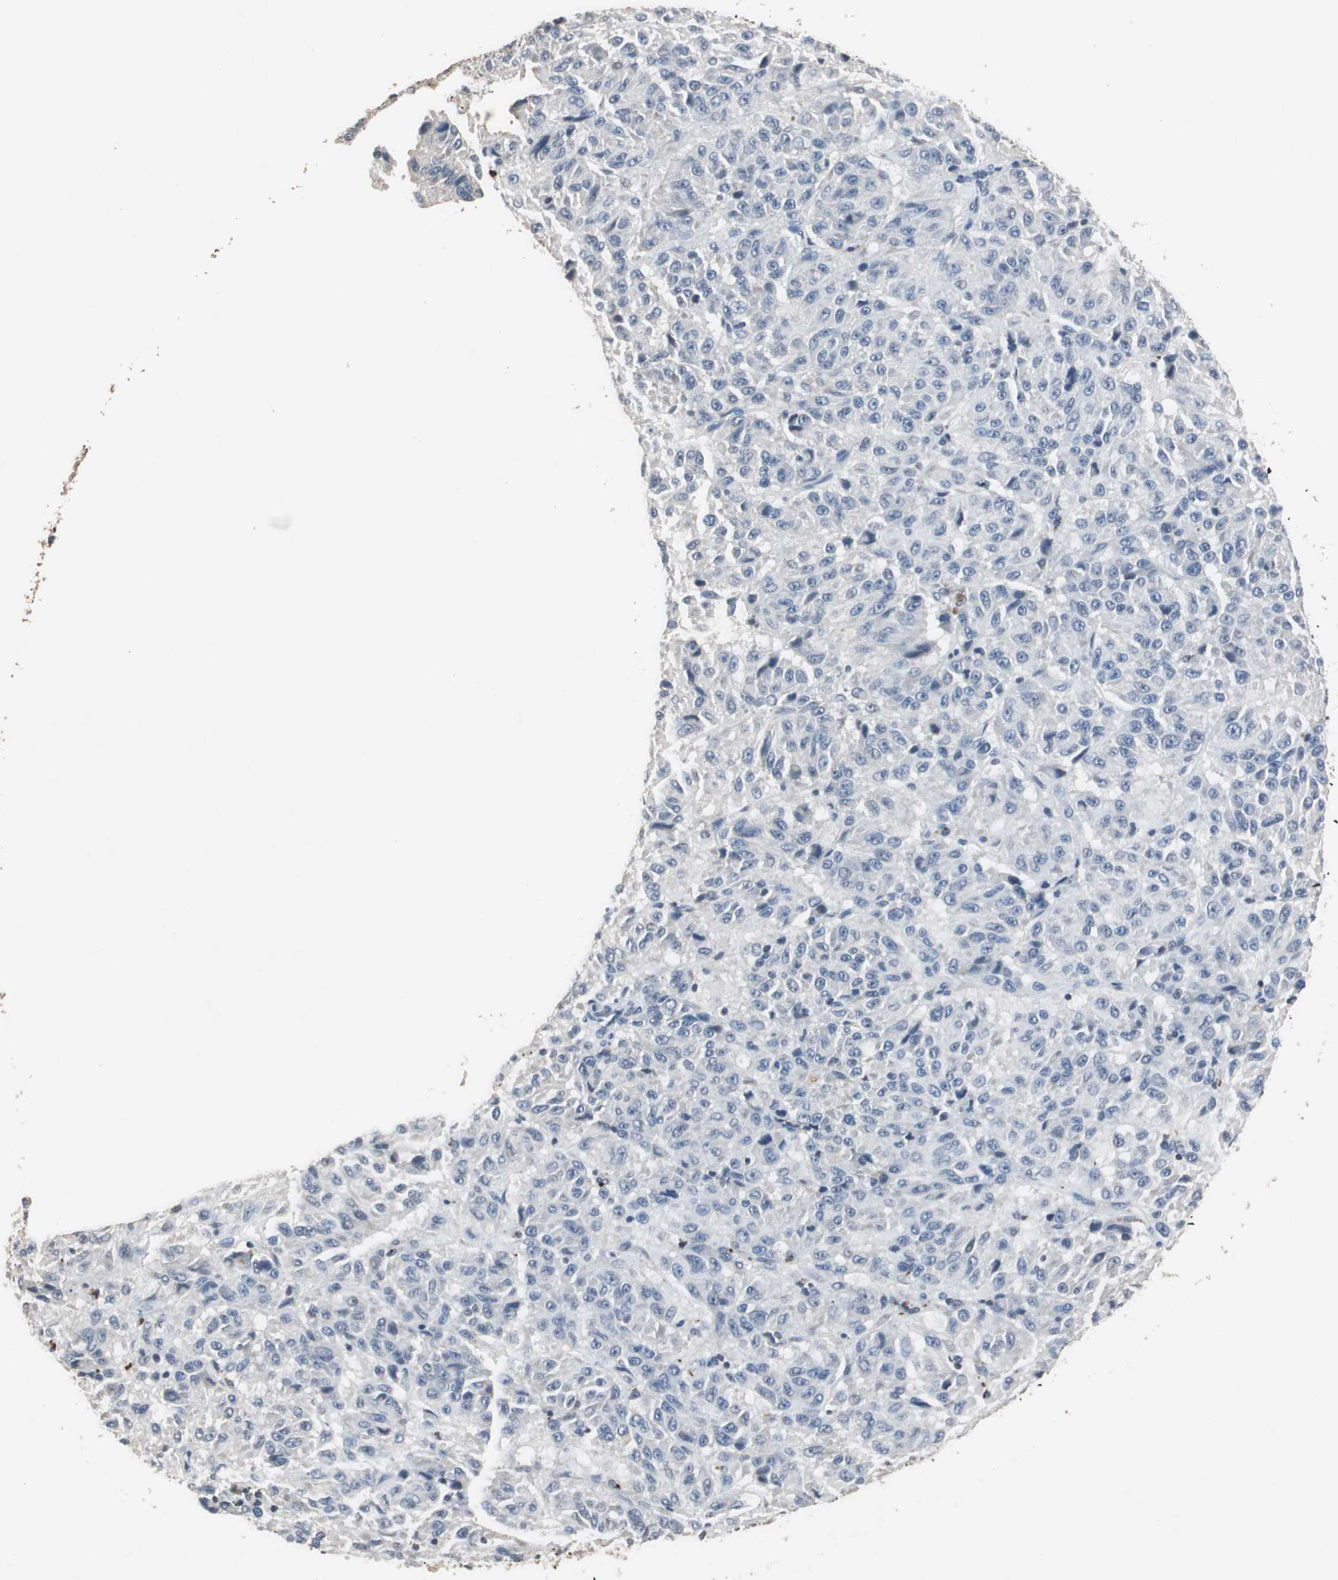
{"staining": {"intensity": "negative", "quantity": "none", "location": "none"}, "tissue": "melanoma", "cell_type": "Tumor cells", "image_type": "cancer", "snomed": [{"axis": "morphology", "description": "Malignant melanoma, Metastatic site"}, {"axis": "topography", "description": "Lung"}], "caption": "High power microscopy micrograph of an immunohistochemistry (IHC) micrograph of melanoma, revealing no significant expression in tumor cells. (Brightfield microscopy of DAB IHC at high magnification).", "gene": "ADNP2", "patient": {"sex": "male", "age": 64}}